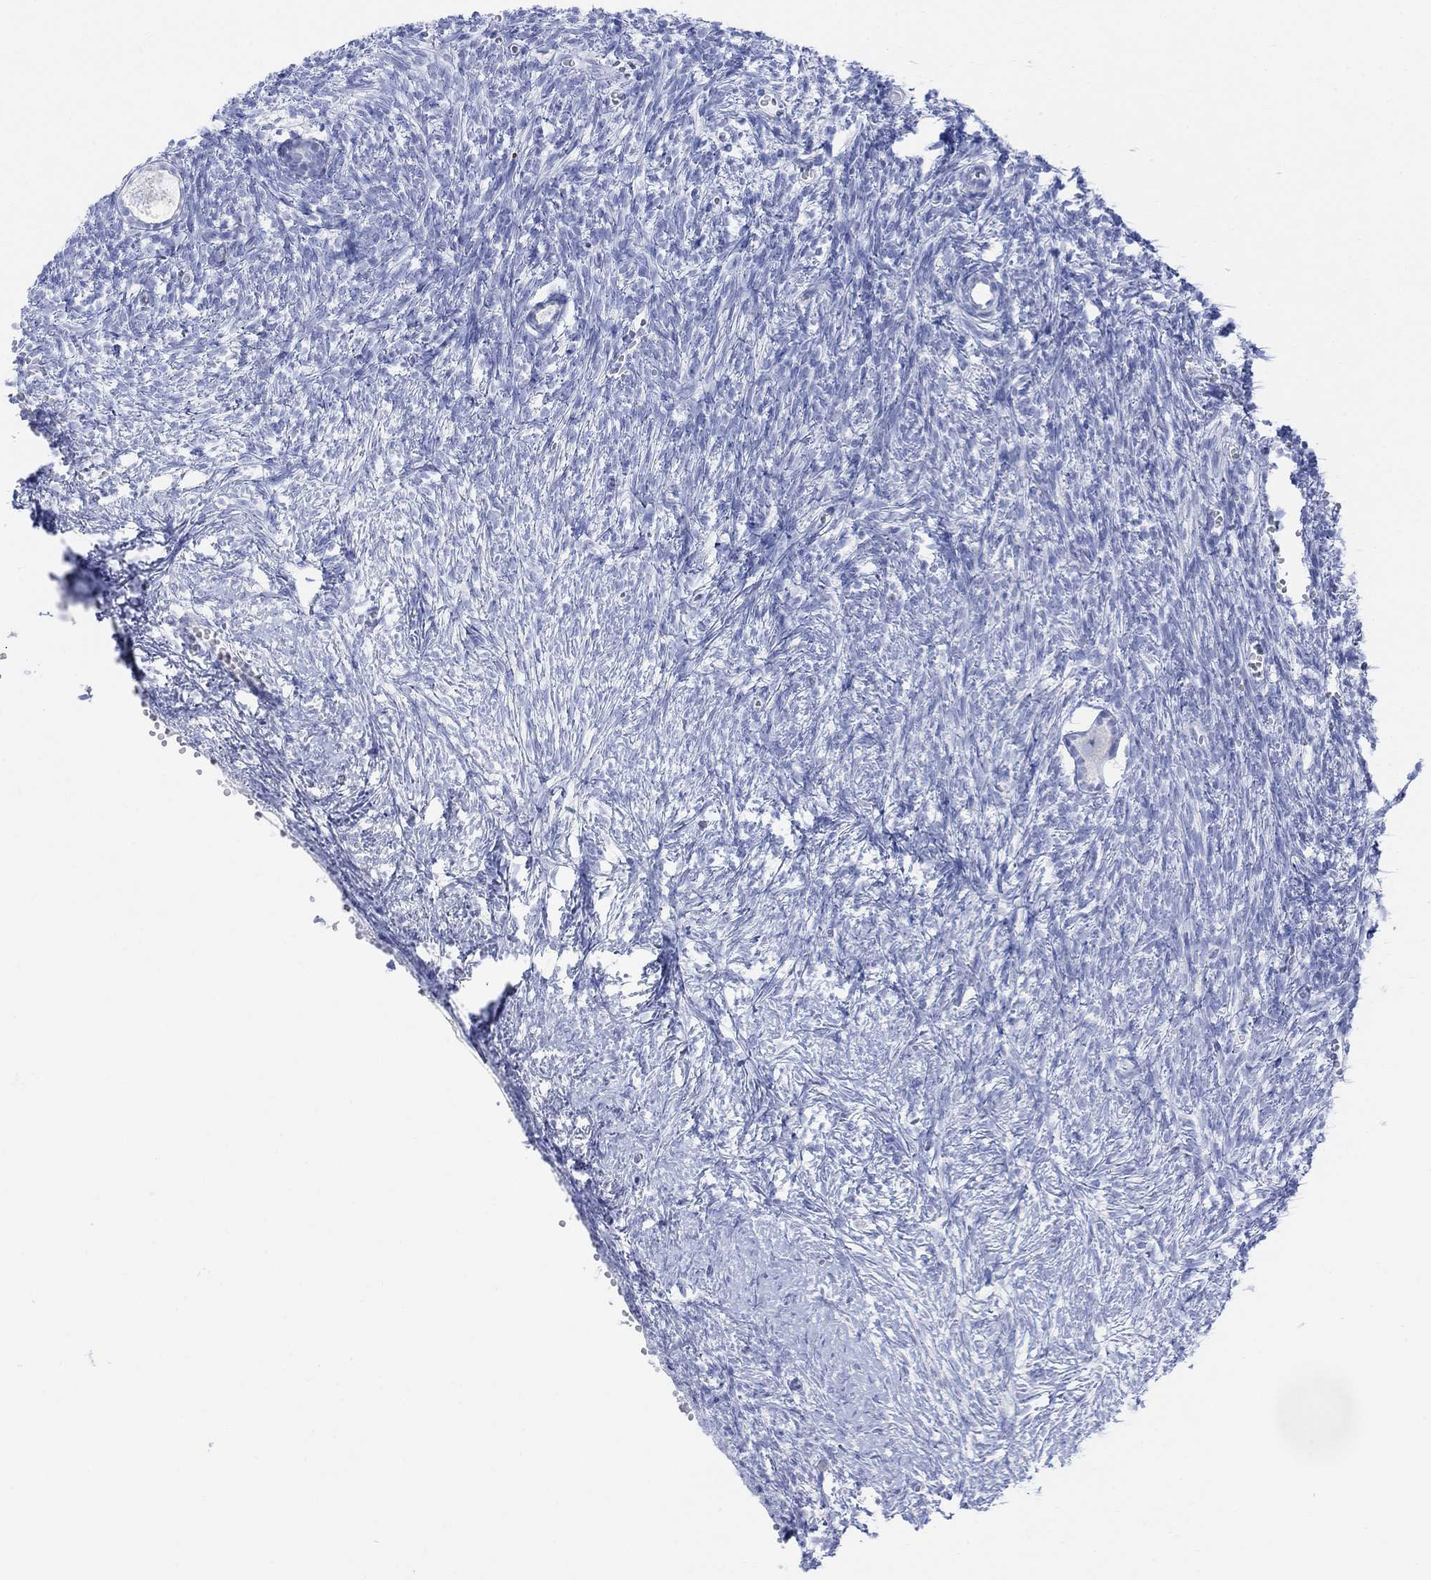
{"staining": {"intensity": "negative", "quantity": "none", "location": "none"}, "tissue": "ovary", "cell_type": "Follicle cells", "image_type": "normal", "snomed": [{"axis": "morphology", "description": "Normal tissue, NOS"}, {"axis": "topography", "description": "Ovary"}], "caption": "IHC image of benign ovary: human ovary stained with DAB (3,3'-diaminobenzidine) reveals no significant protein expression in follicle cells.", "gene": "GNG13", "patient": {"sex": "female", "age": 43}}